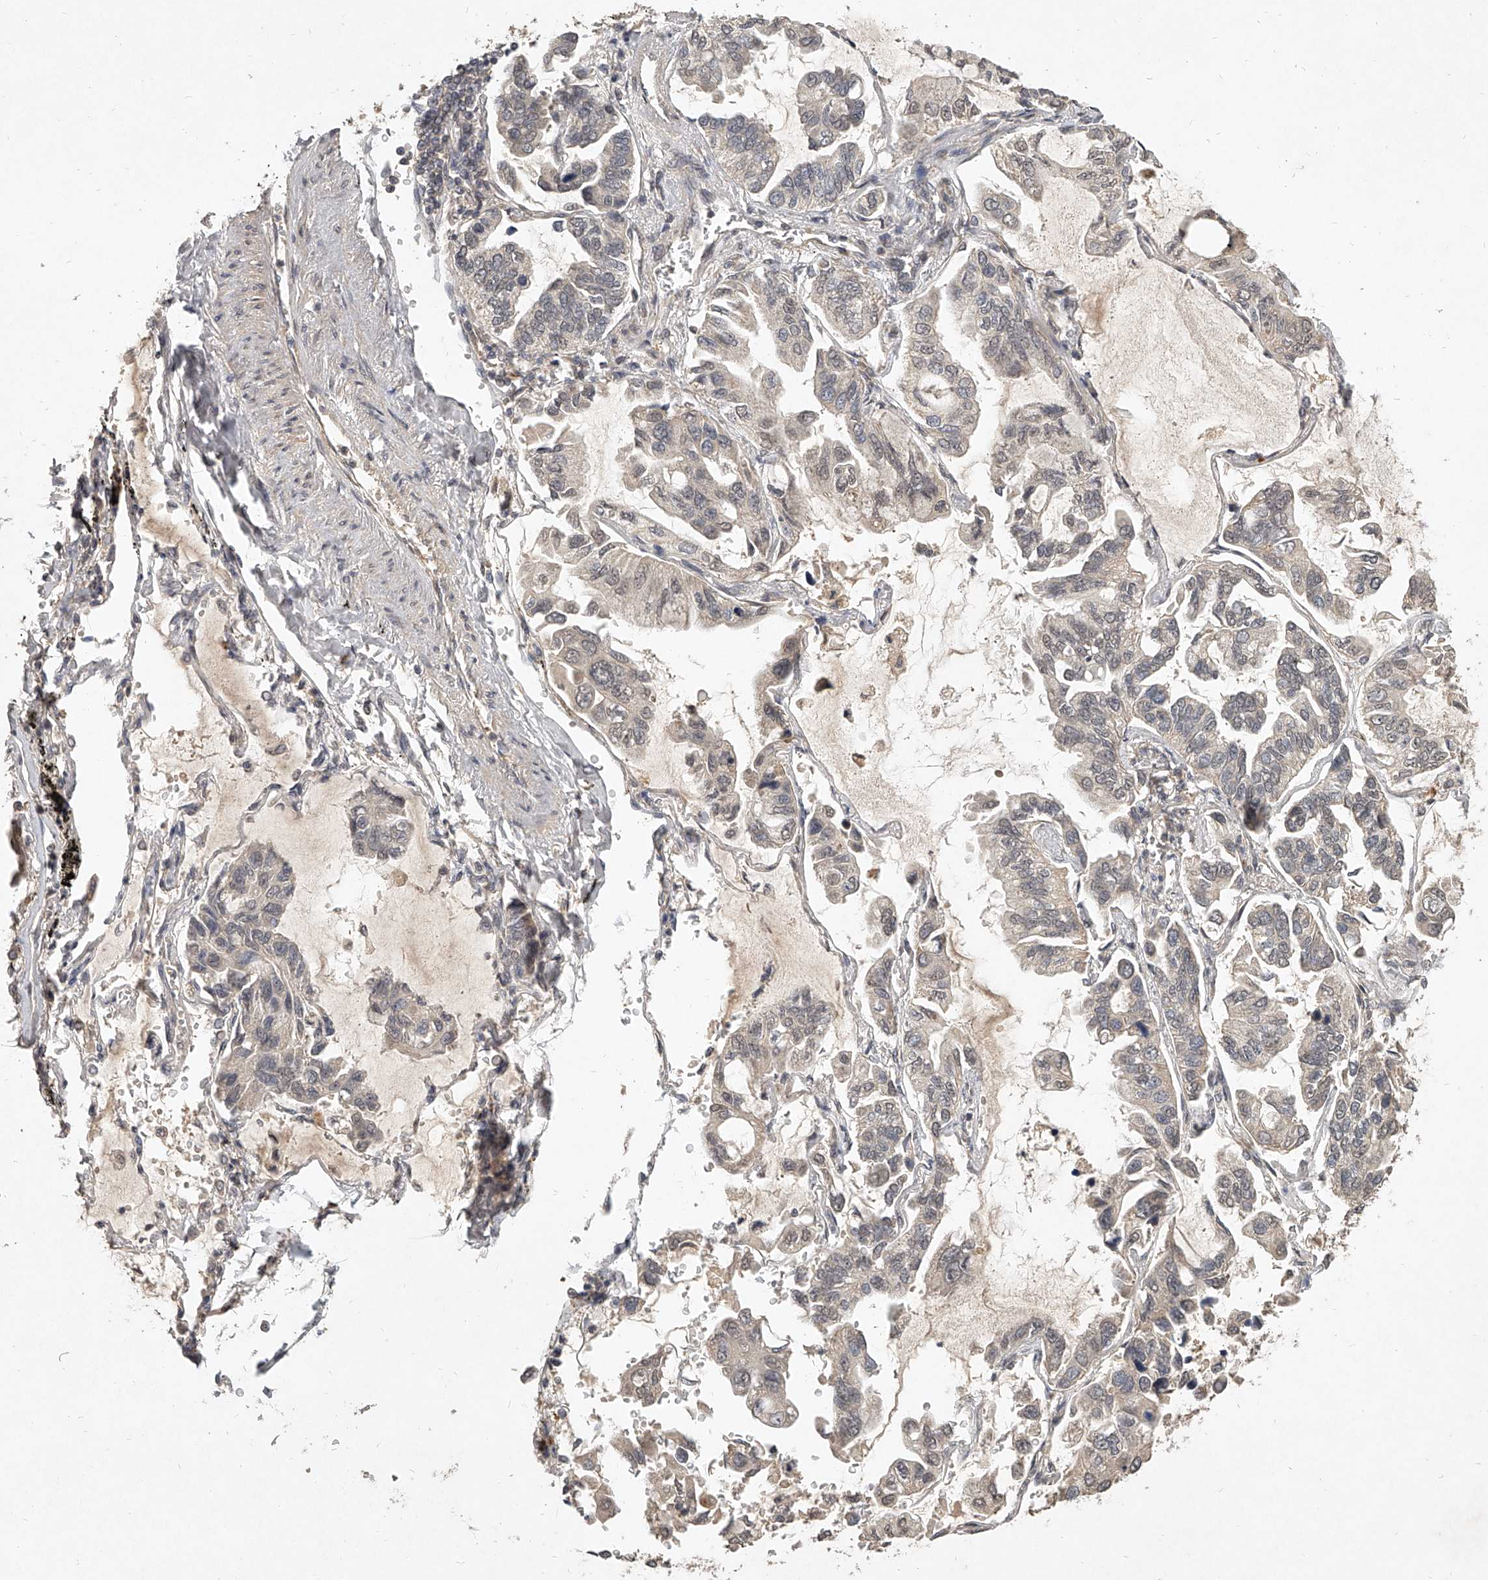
{"staining": {"intensity": "weak", "quantity": "<25%", "location": "cytoplasmic/membranous,nuclear"}, "tissue": "lung cancer", "cell_type": "Tumor cells", "image_type": "cancer", "snomed": [{"axis": "morphology", "description": "Adenocarcinoma, NOS"}, {"axis": "topography", "description": "Lung"}], "caption": "Lung adenocarcinoma was stained to show a protein in brown. There is no significant staining in tumor cells.", "gene": "SLC37A1", "patient": {"sex": "male", "age": 64}}